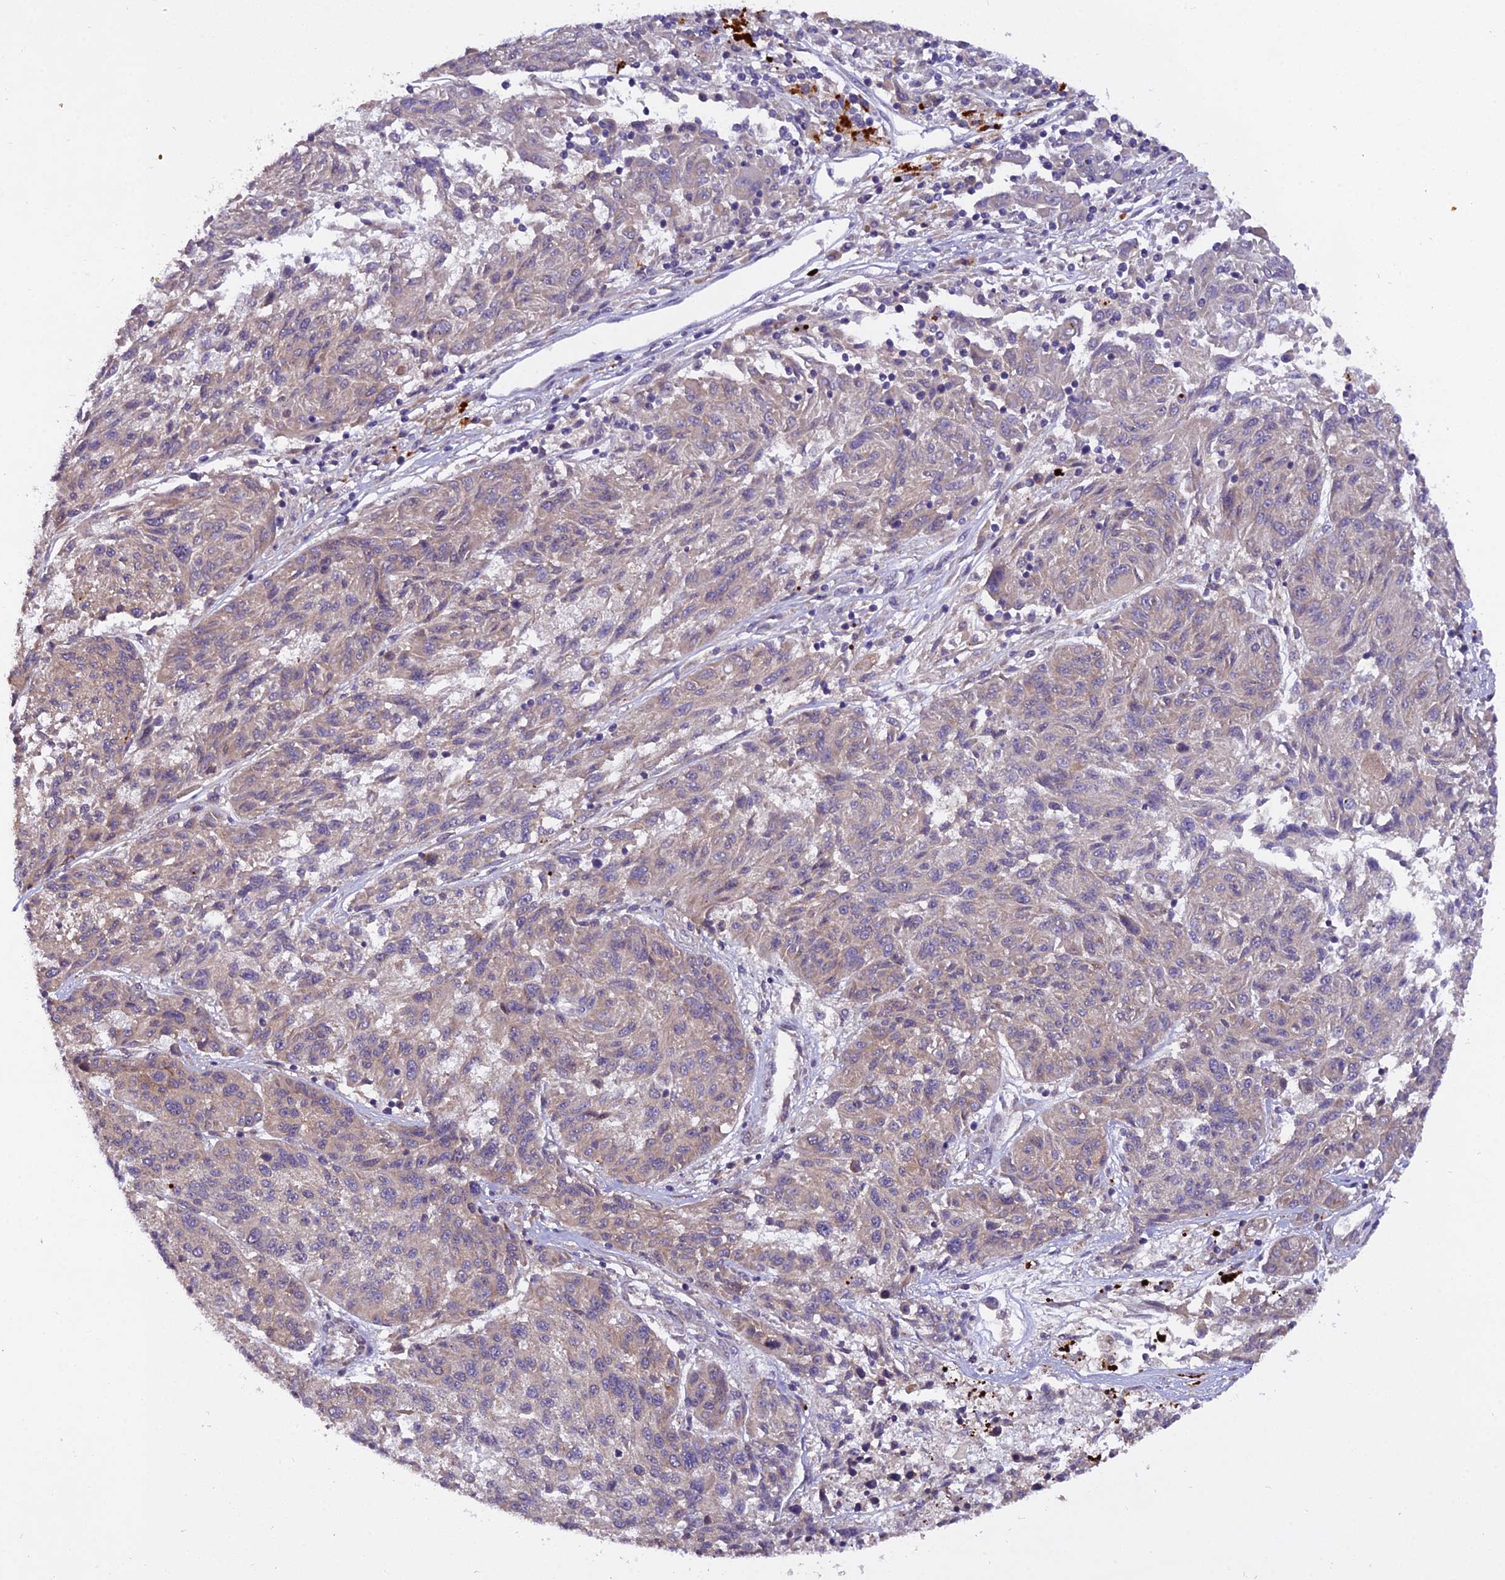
{"staining": {"intensity": "weak", "quantity": "<25%", "location": "cytoplasmic/membranous"}, "tissue": "melanoma", "cell_type": "Tumor cells", "image_type": "cancer", "snomed": [{"axis": "morphology", "description": "Malignant melanoma, NOS"}, {"axis": "topography", "description": "Skin"}], "caption": "An immunohistochemistry histopathology image of malignant melanoma is shown. There is no staining in tumor cells of malignant melanoma. The staining is performed using DAB (3,3'-diaminobenzidine) brown chromogen with nuclei counter-stained in using hematoxylin.", "gene": "CENPL", "patient": {"sex": "male", "age": 53}}